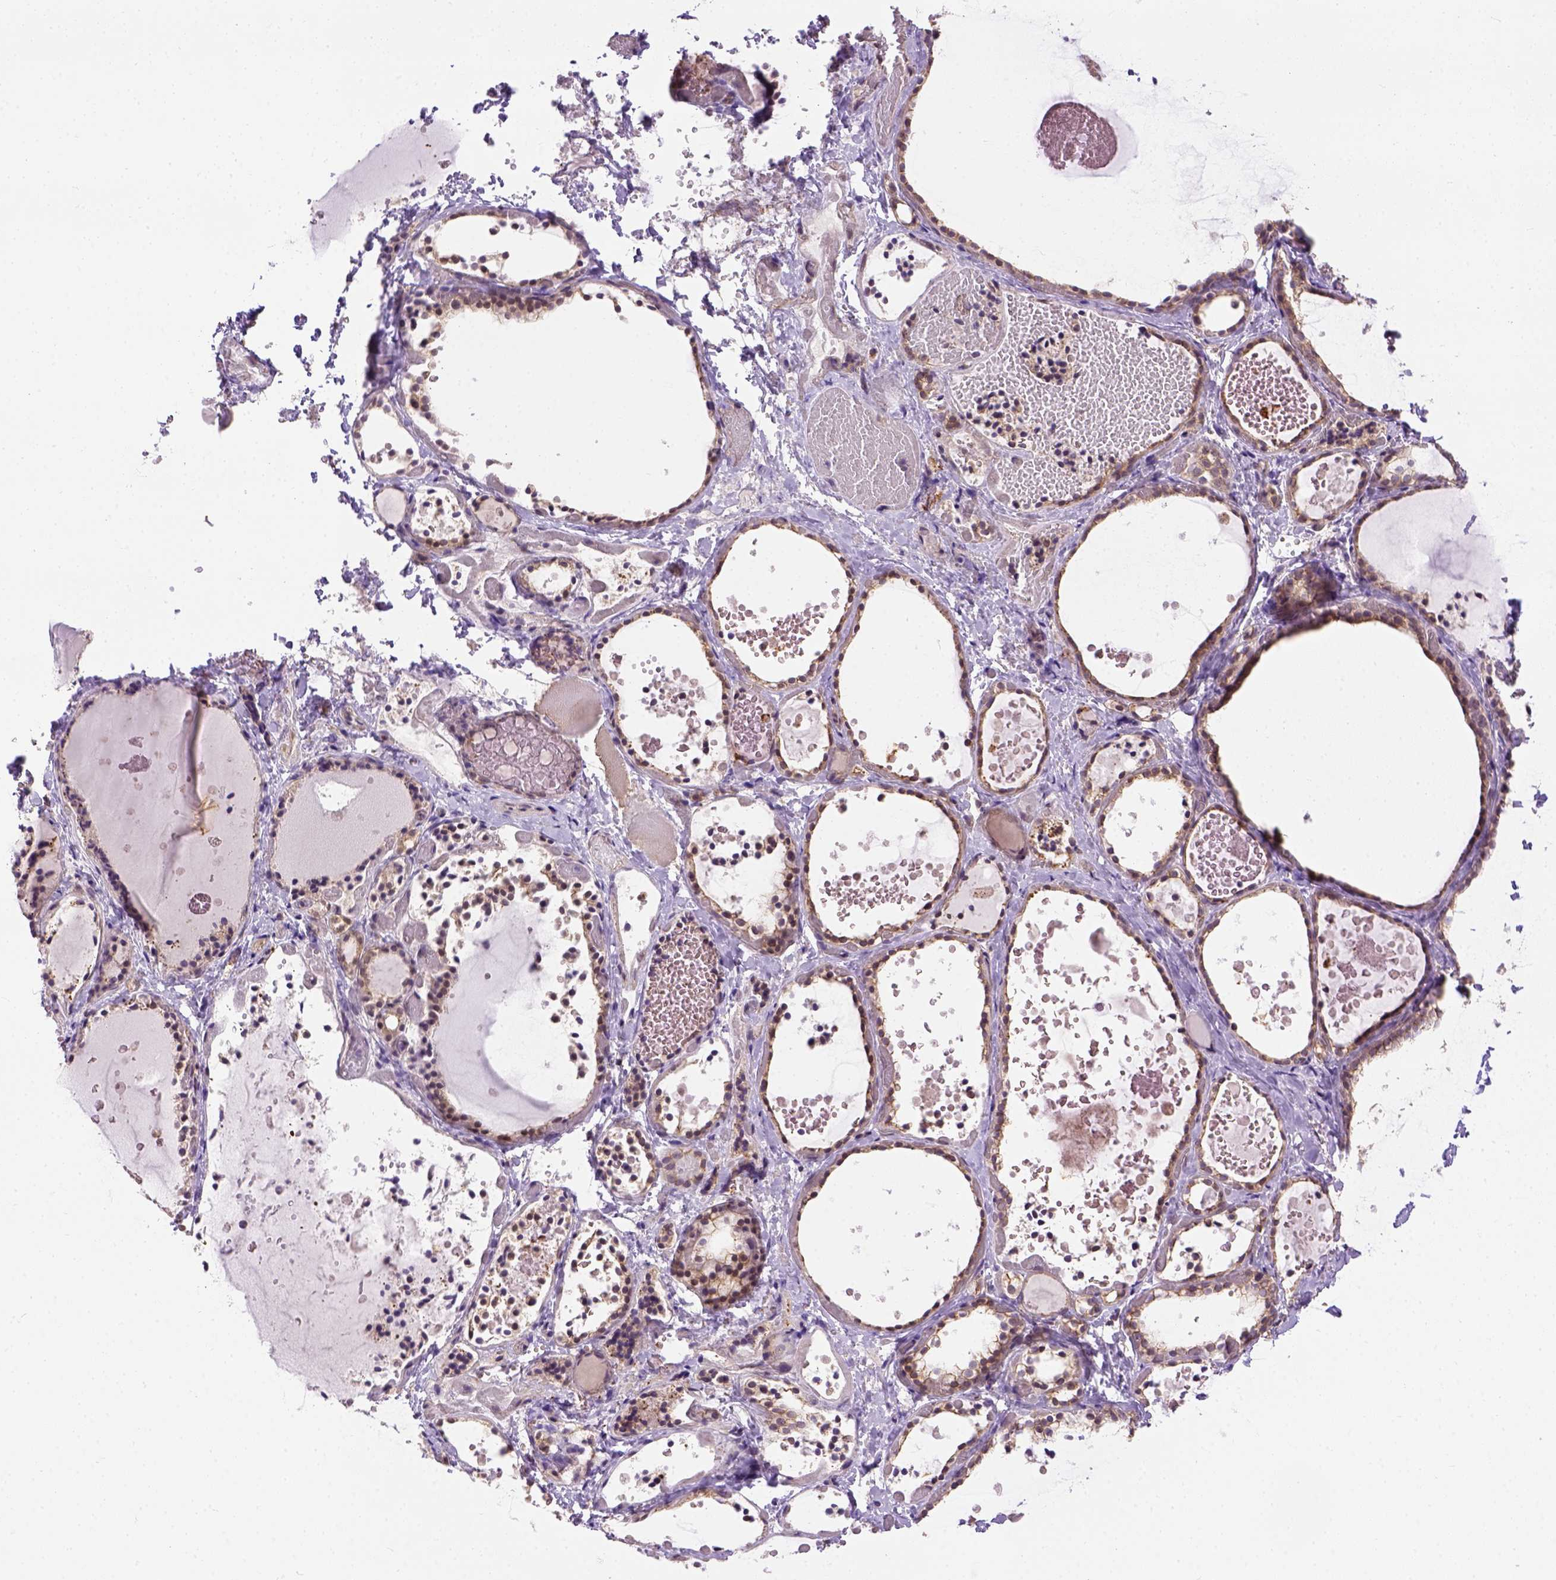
{"staining": {"intensity": "weak", "quantity": "25%-75%", "location": "cytoplasmic/membranous"}, "tissue": "thyroid gland", "cell_type": "Glandular cells", "image_type": "normal", "snomed": [{"axis": "morphology", "description": "Normal tissue, NOS"}, {"axis": "topography", "description": "Thyroid gland"}], "caption": "Unremarkable thyroid gland was stained to show a protein in brown. There is low levels of weak cytoplasmic/membranous positivity in about 25%-75% of glandular cells.", "gene": "KAZN", "patient": {"sex": "female", "age": 56}}